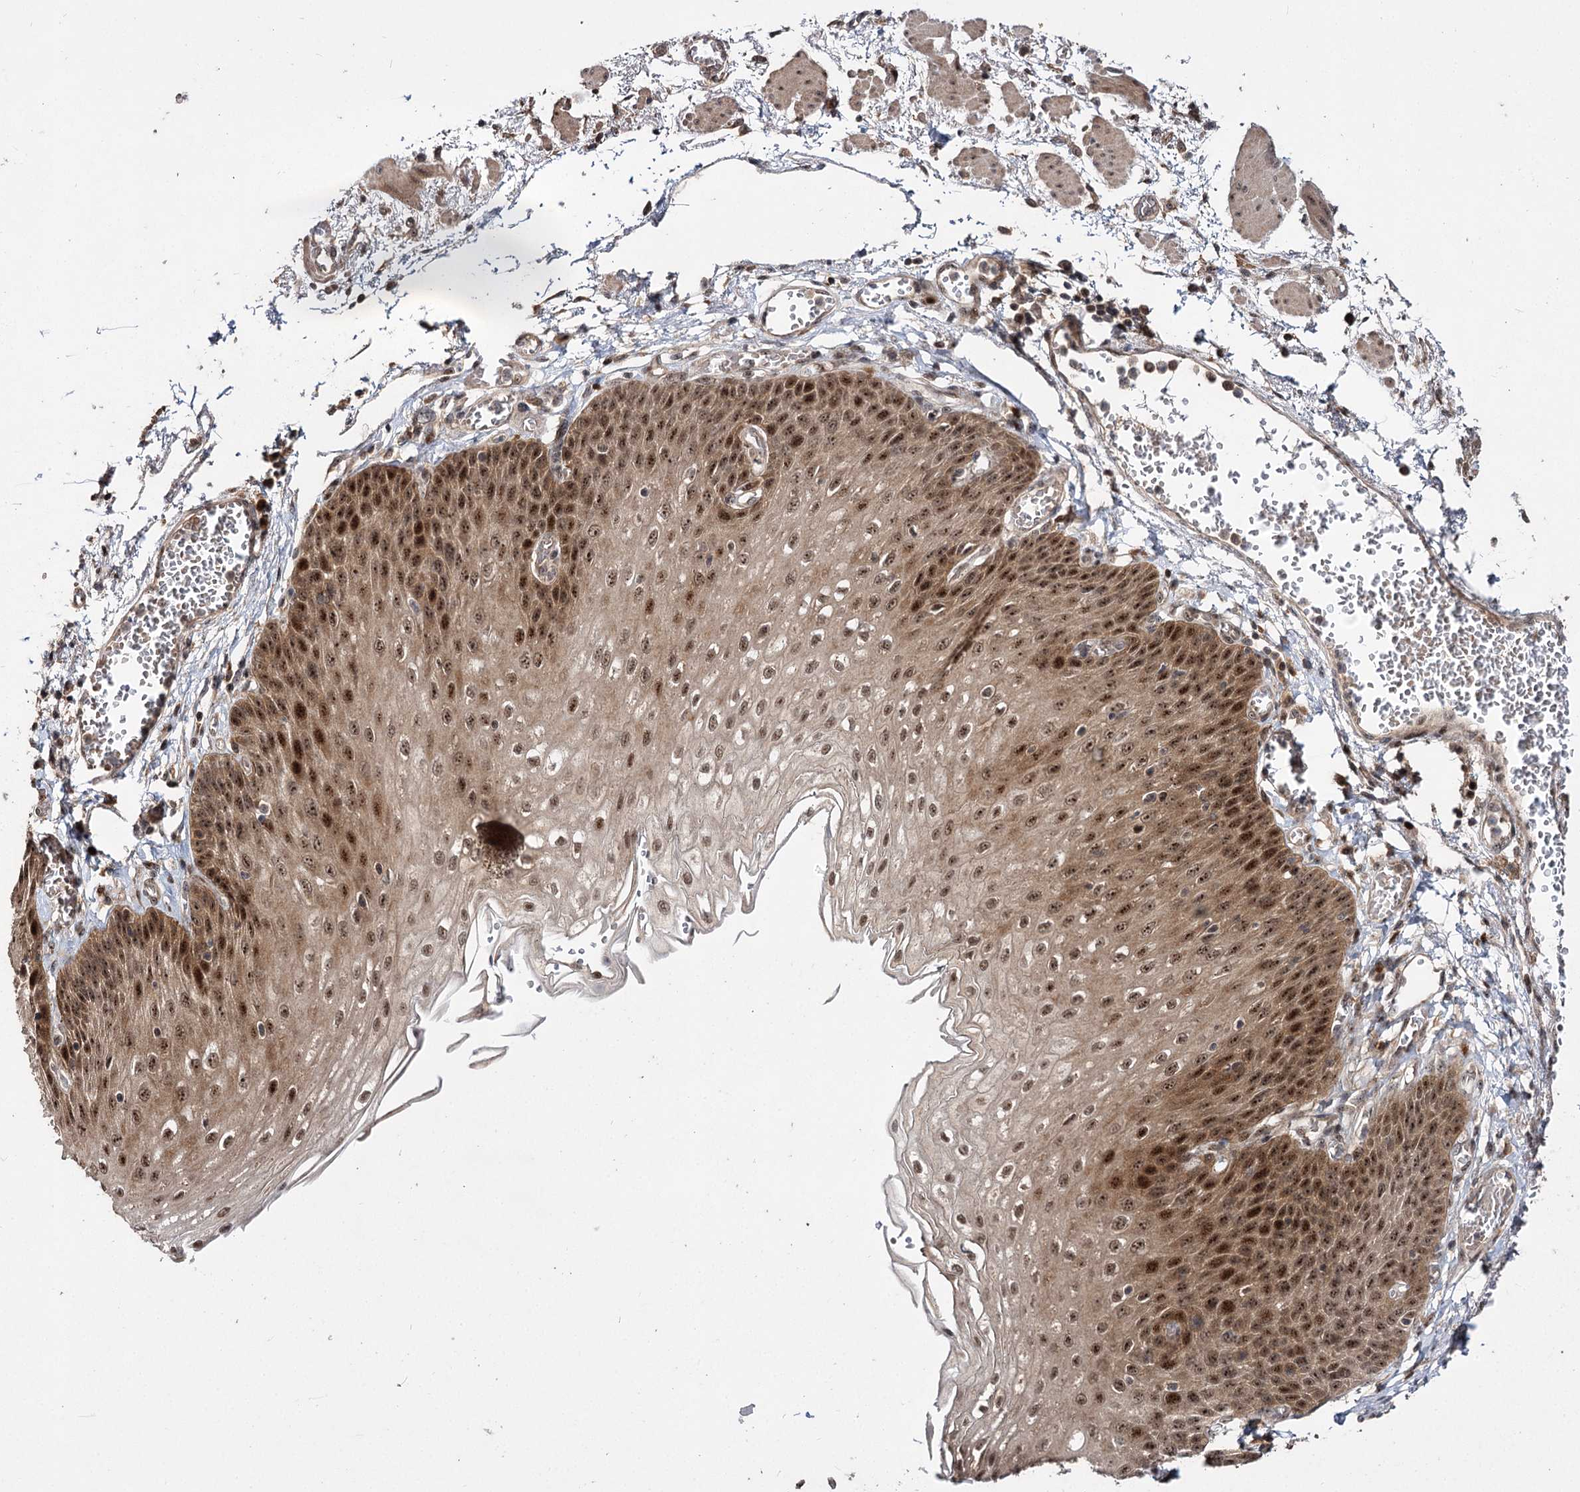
{"staining": {"intensity": "strong", "quantity": ">75%", "location": "cytoplasmic/membranous,nuclear"}, "tissue": "esophagus", "cell_type": "Squamous epithelial cells", "image_type": "normal", "snomed": [{"axis": "morphology", "description": "Normal tissue, NOS"}, {"axis": "topography", "description": "Esophagus"}], "caption": "Esophagus stained for a protein (brown) demonstrates strong cytoplasmic/membranous,nuclear positive positivity in approximately >75% of squamous epithelial cells.", "gene": "MKNK2", "patient": {"sex": "male", "age": 81}}